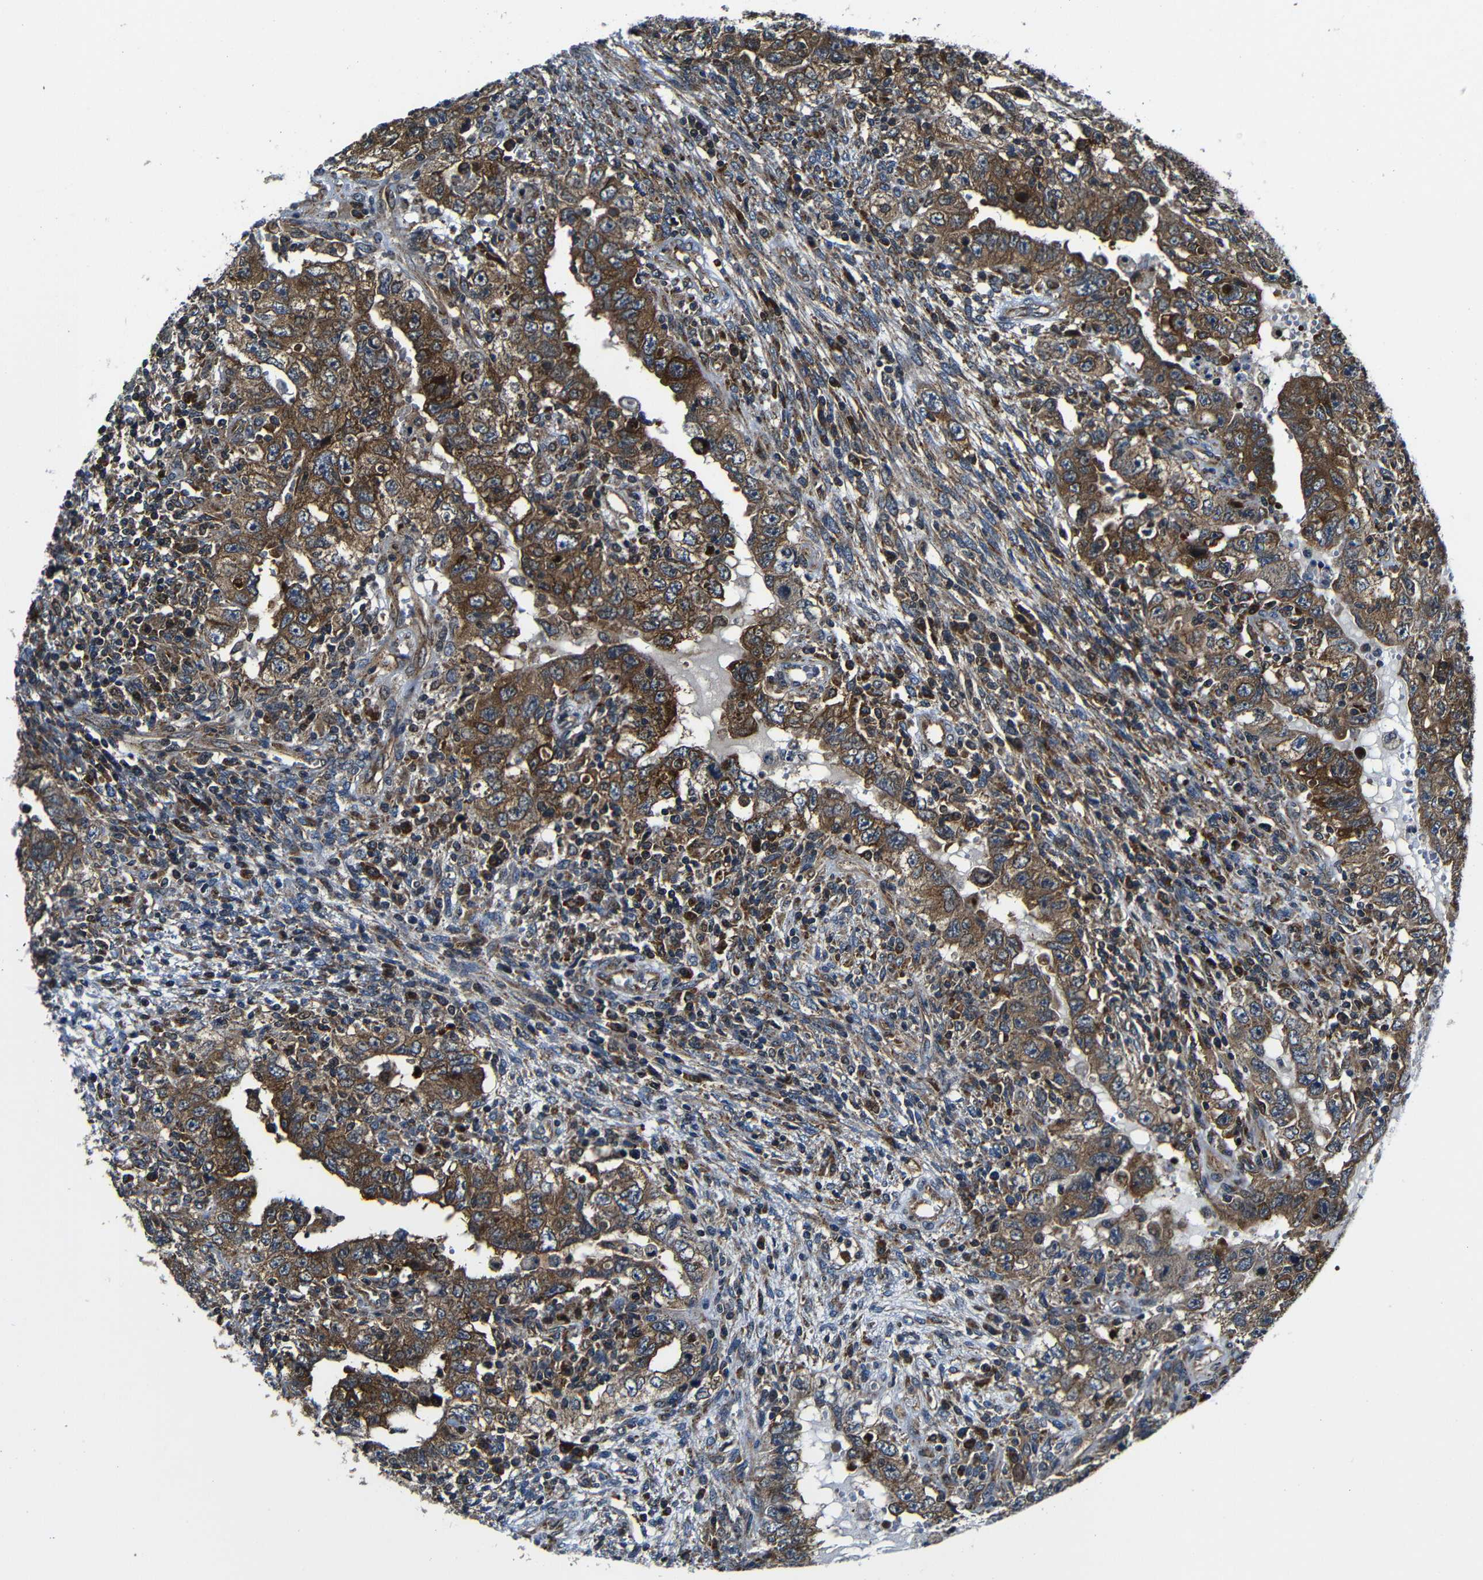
{"staining": {"intensity": "moderate", "quantity": ">75%", "location": "cytoplasmic/membranous"}, "tissue": "testis cancer", "cell_type": "Tumor cells", "image_type": "cancer", "snomed": [{"axis": "morphology", "description": "Carcinoma, Embryonal, NOS"}, {"axis": "topography", "description": "Testis"}], "caption": "Brown immunohistochemical staining in human embryonal carcinoma (testis) exhibits moderate cytoplasmic/membranous positivity in approximately >75% of tumor cells. The staining is performed using DAB brown chromogen to label protein expression. The nuclei are counter-stained blue using hematoxylin.", "gene": "ABCE1", "patient": {"sex": "male", "age": 26}}